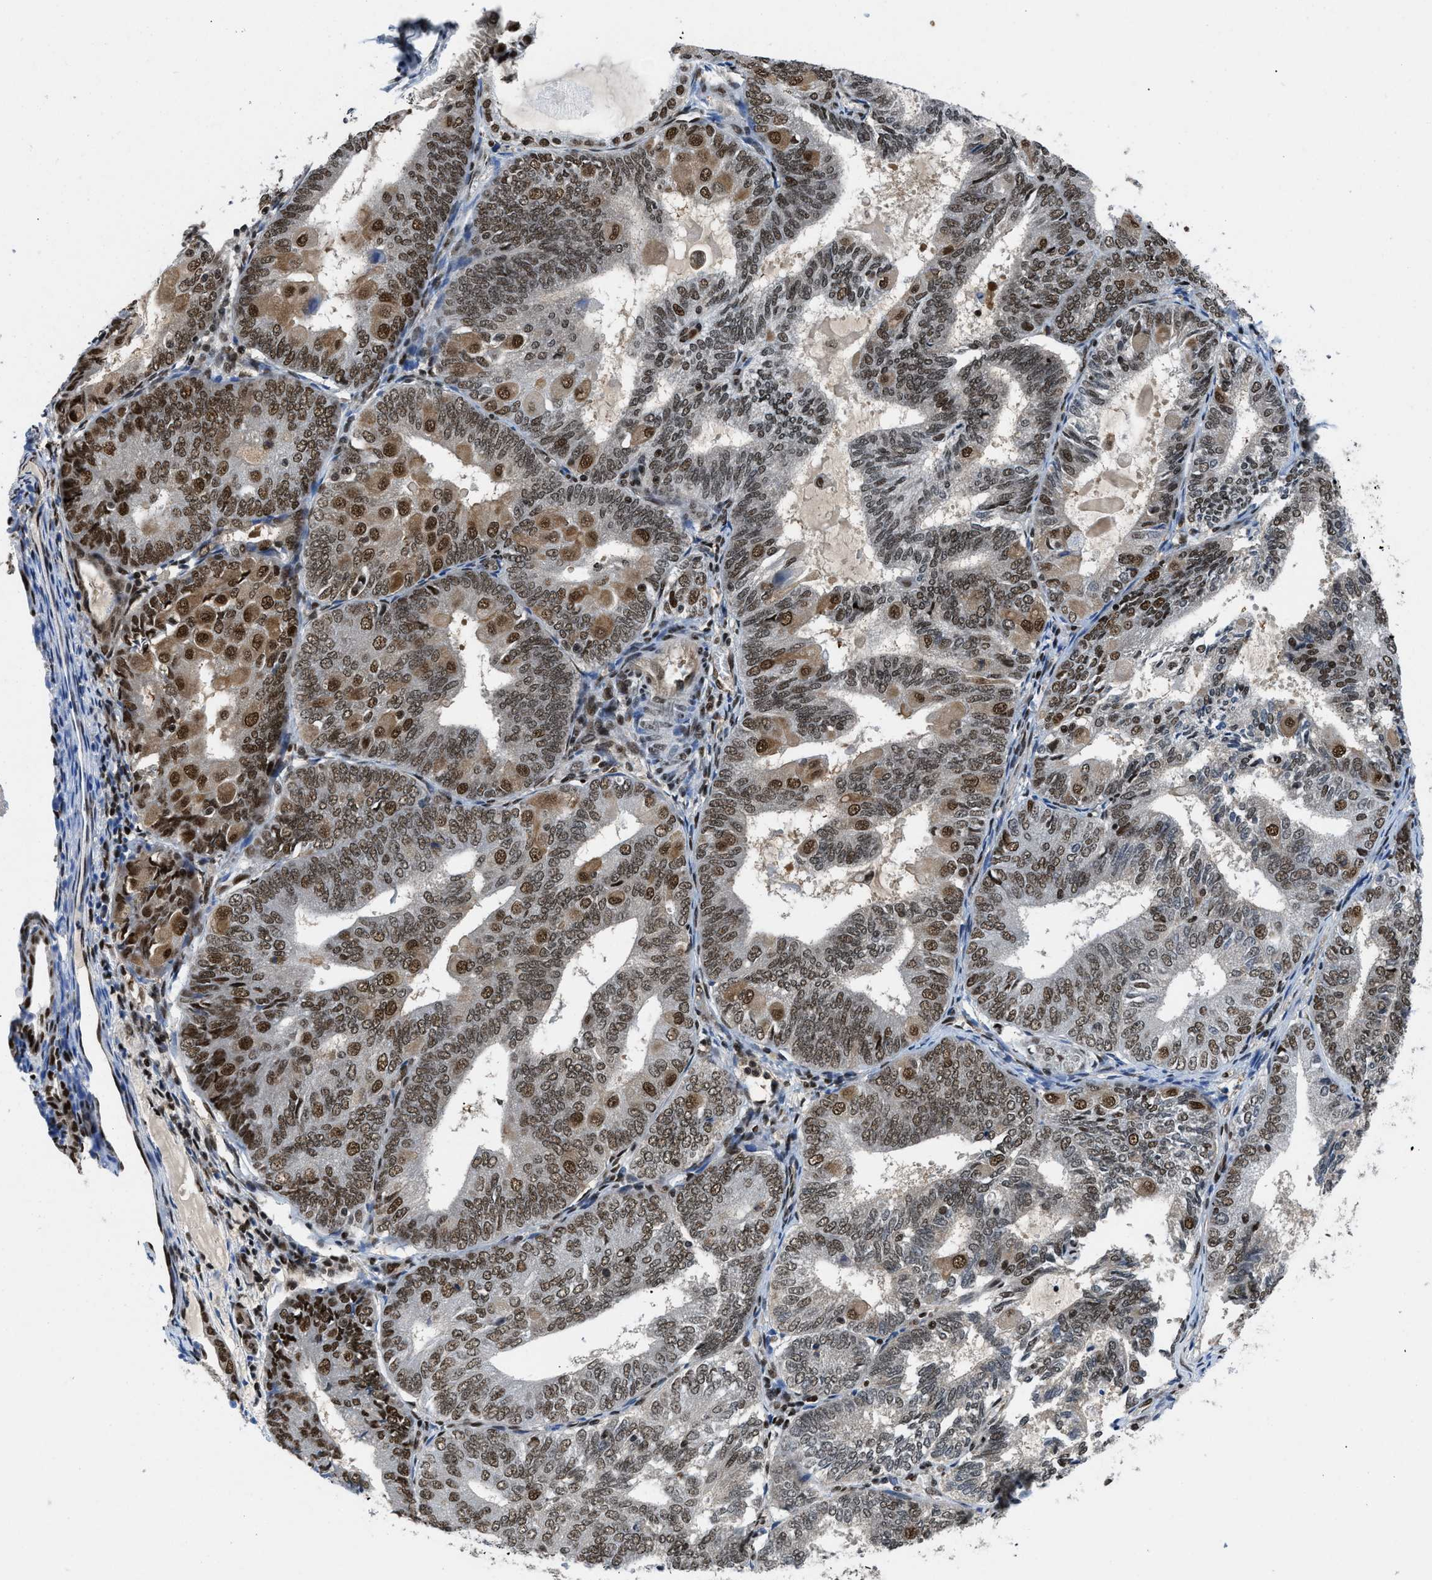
{"staining": {"intensity": "strong", "quantity": ">75%", "location": "nuclear"}, "tissue": "endometrial cancer", "cell_type": "Tumor cells", "image_type": "cancer", "snomed": [{"axis": "morphology", "description": "Adenocarcinoma, NOS"}, {"axis": "topography", "description": "Endometrium"}], "caption": "Adenocarcinoma (endometrial) stained with a brown dye reveals strong nuclear positive expression in approximately >75% of tumor cells.", "gene": "SAFB", "patient": {"sex": "female", "age": 81}}